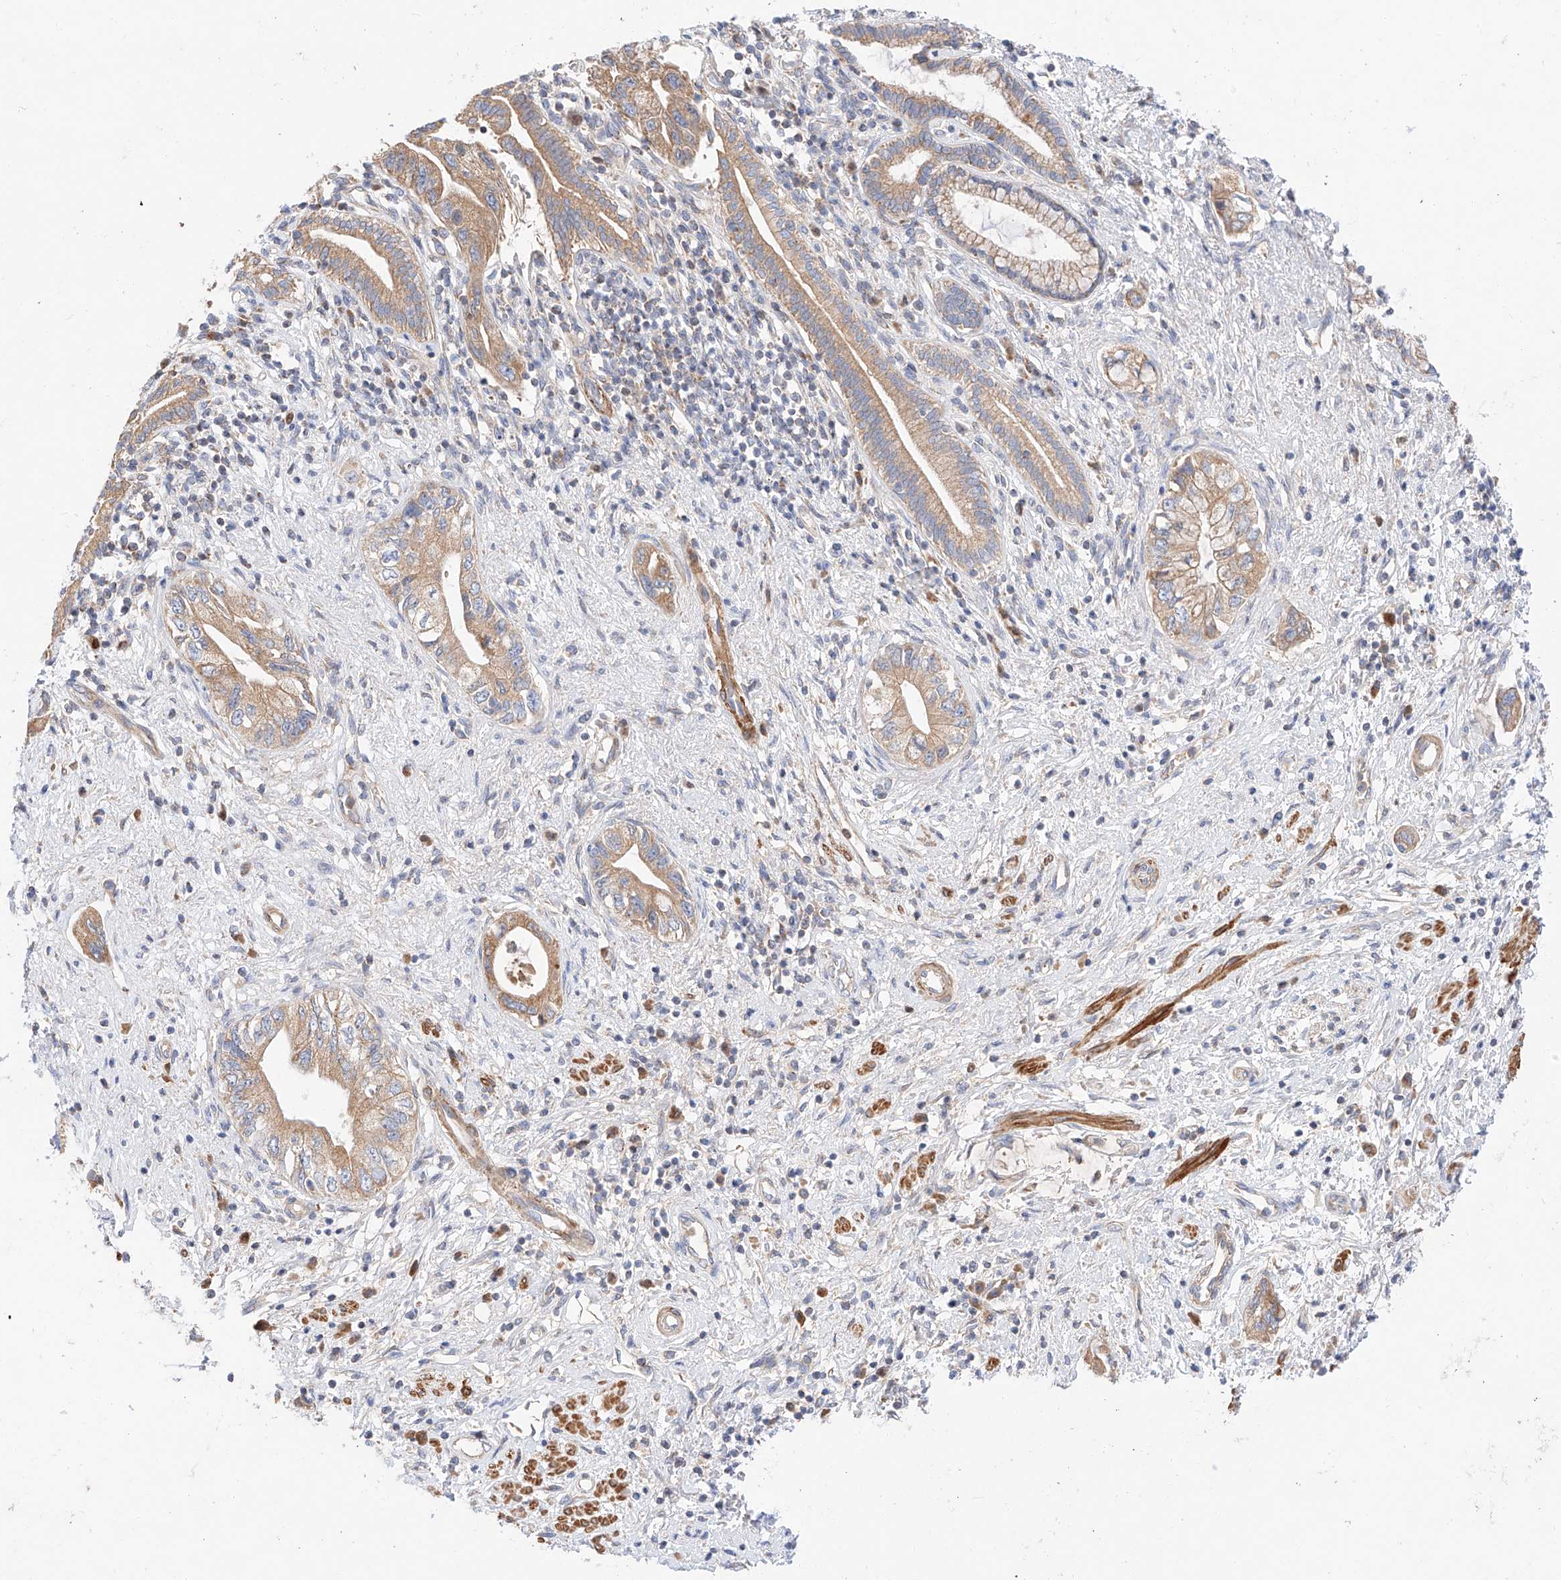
{"staining": {"intensity": "moderate", "quantity": ">75%", "location": "cytoplasmic/membranous"}, "tissue": "pancreatic cancer", "cell_type": "Tumor cells", "image_type": "cancer", "snomed": [{"axis": "morphology", "description": "Adenocarcinoma, NOS"}, {"axis": "topography", "description": "Pancreas"}], "caption": "IHC (DAB (3,3'-diaminobenzidine)) staining of human adenocarcinoma (pancreatic) reveals moderate cytoplasmic/membranous protein staining in approximately >75% of tumor cells.", "gene": "C6orf118", "patient": {"sex": "female", "age": 73}}